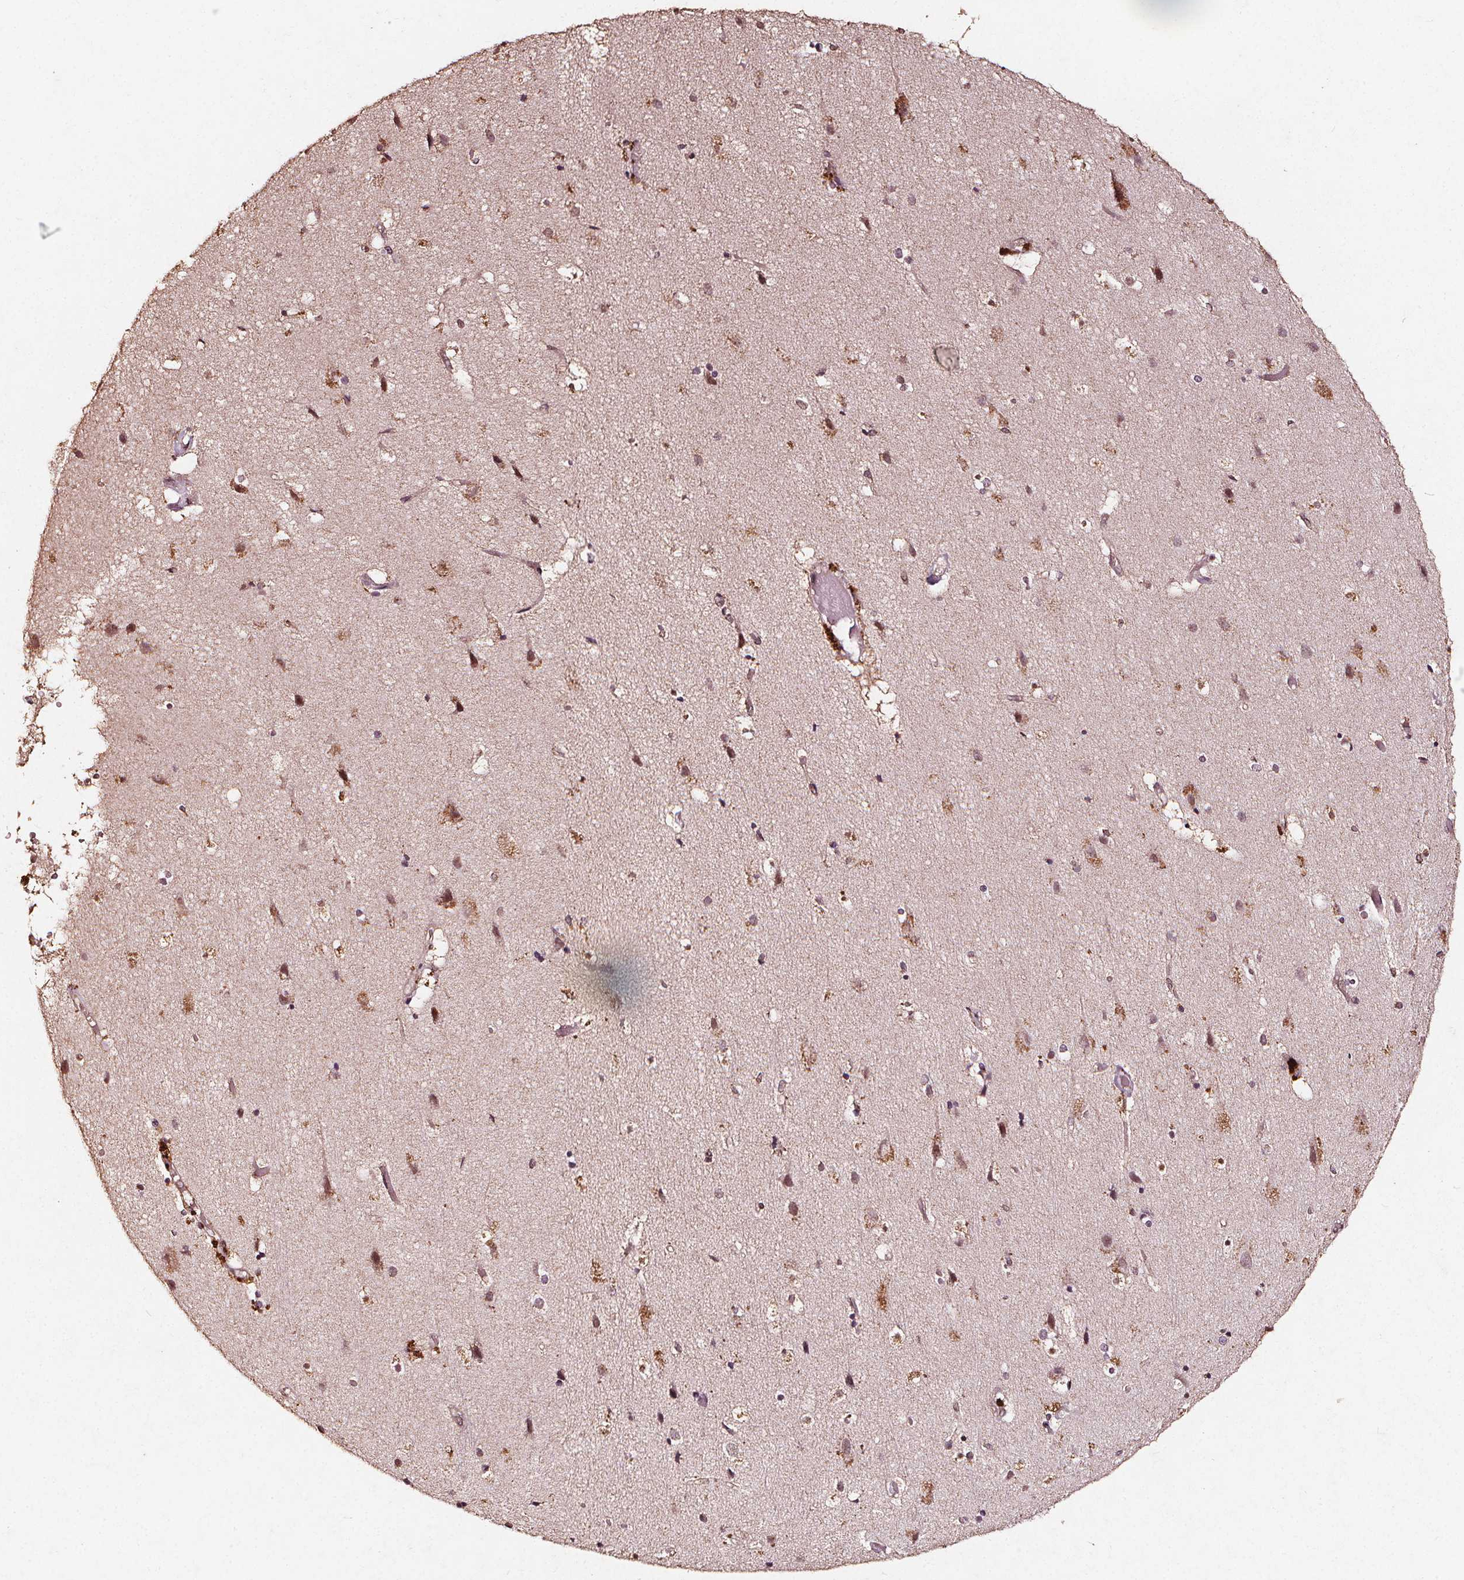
{"staining": {"intensity": "moderate", "quantity": "25%-75%", "location": "cytoplasmic/membranous,nuclear"}, "tissue": "cerebral cortex", "cell_type": "Endothelial cells", "image_type": "normal", "snomed": [{"axis": "morphology", "description": "Normal tissue, NOS"}, {"axis": "topography", "description": "Cerebral cortex"}], "caption": "A histopathology image of human cerebral cortex stained for a protein exhibits moderate cytoplasmic/membranous,nuclear brown staining in endothelial cells.", "gene": "ABCA1", "patient": {"sex": "female", "age": 52}}